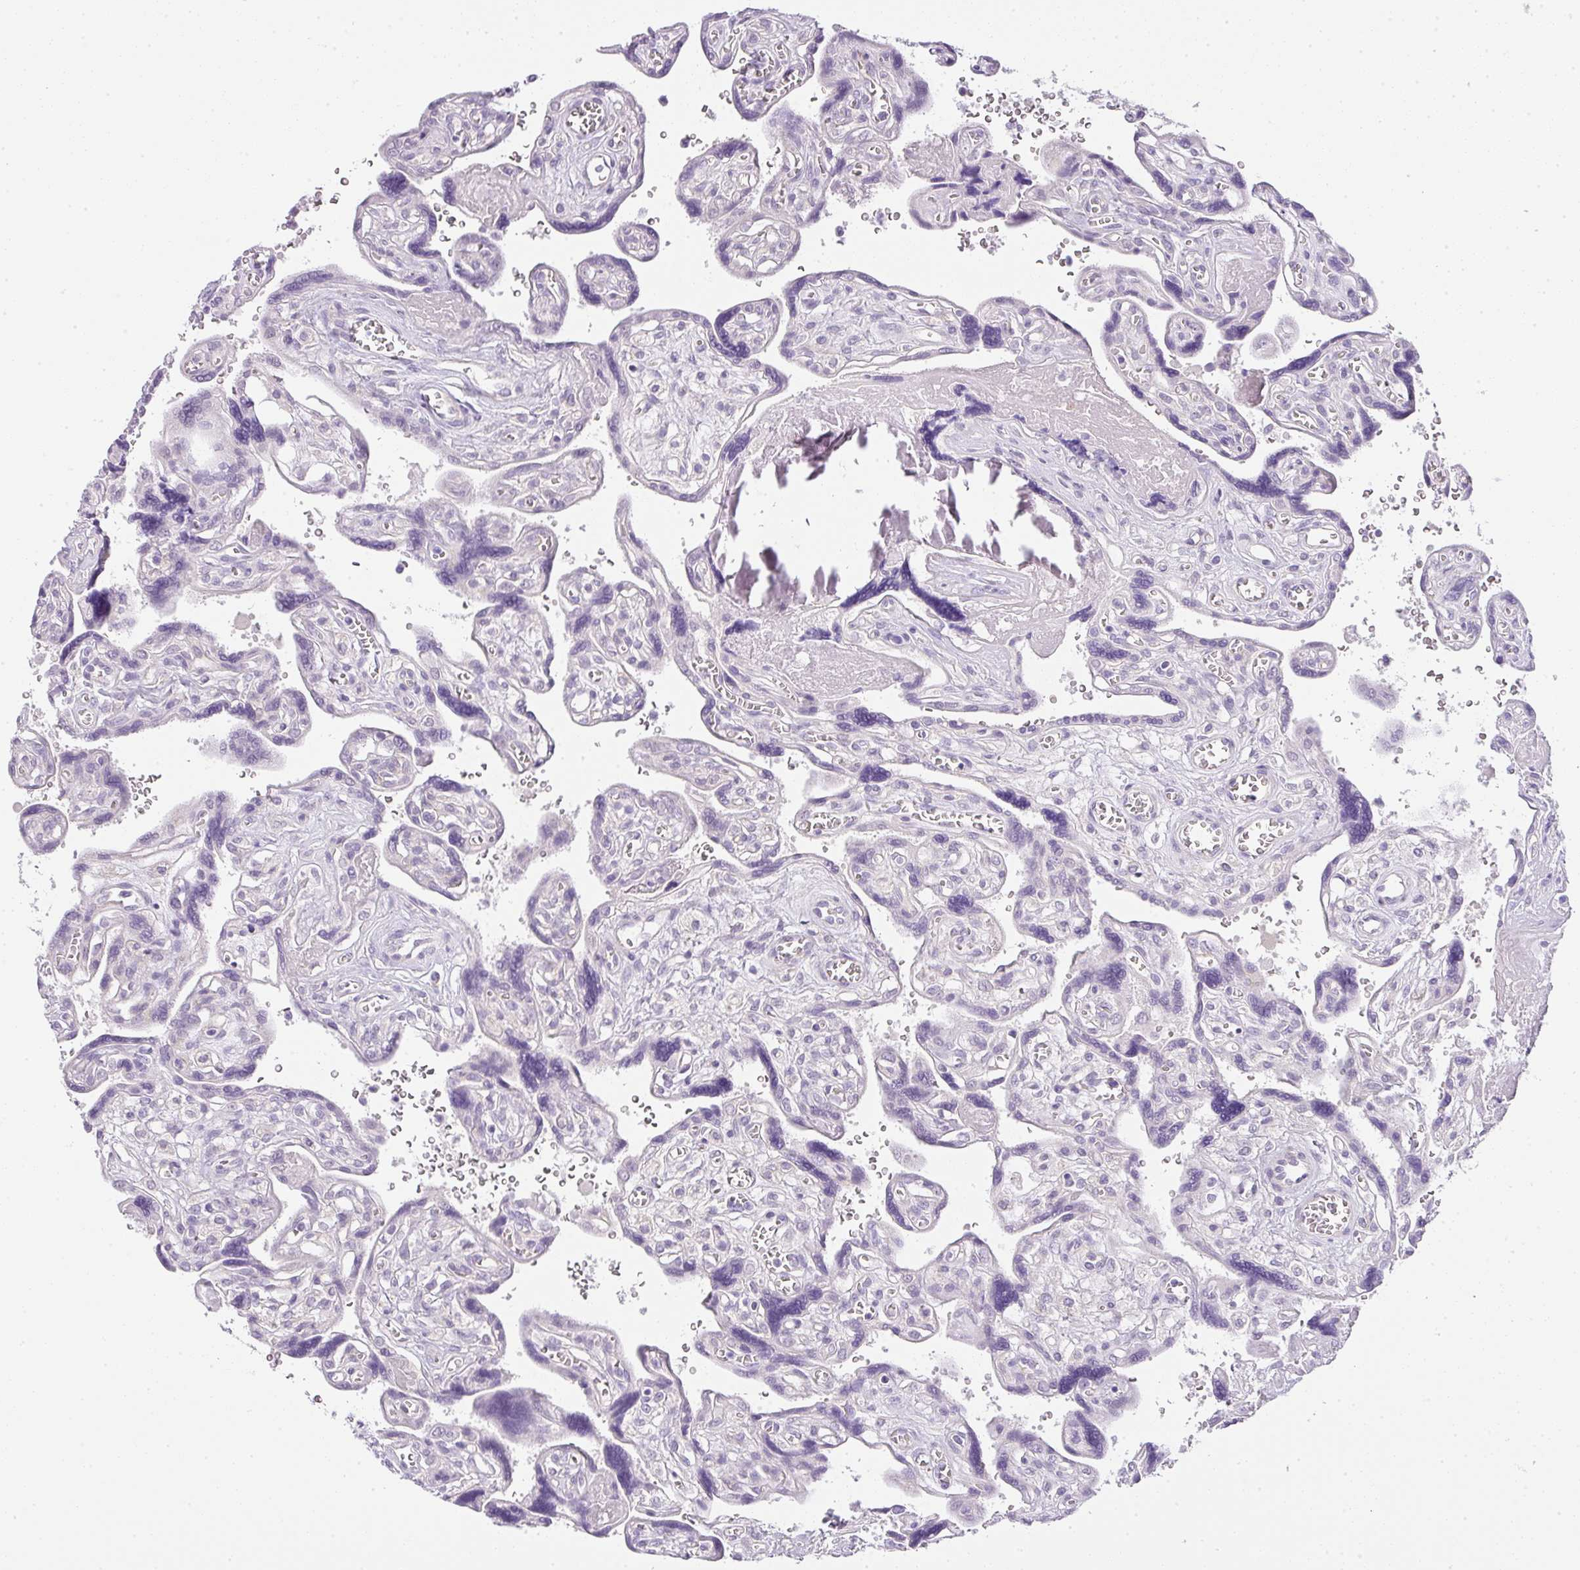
{"staining": {"intensity": "negative", "quantity": "none", "location": "none"}, "tissue": "placenta", "cell_type": "Decidual cells", "image_type": "normal", "snomed": [{"axis": "morphology", "description": "Normal tissue, NOS"}, {"axis": "topography", "description": "Placenta"}], "caption": "An image of human placenta is negative for staining in decidual cells. (DAB IHC with hematoxylin counter stain).", "gene": "RAX2", "patient": {"sex": "female", "age": 39}}